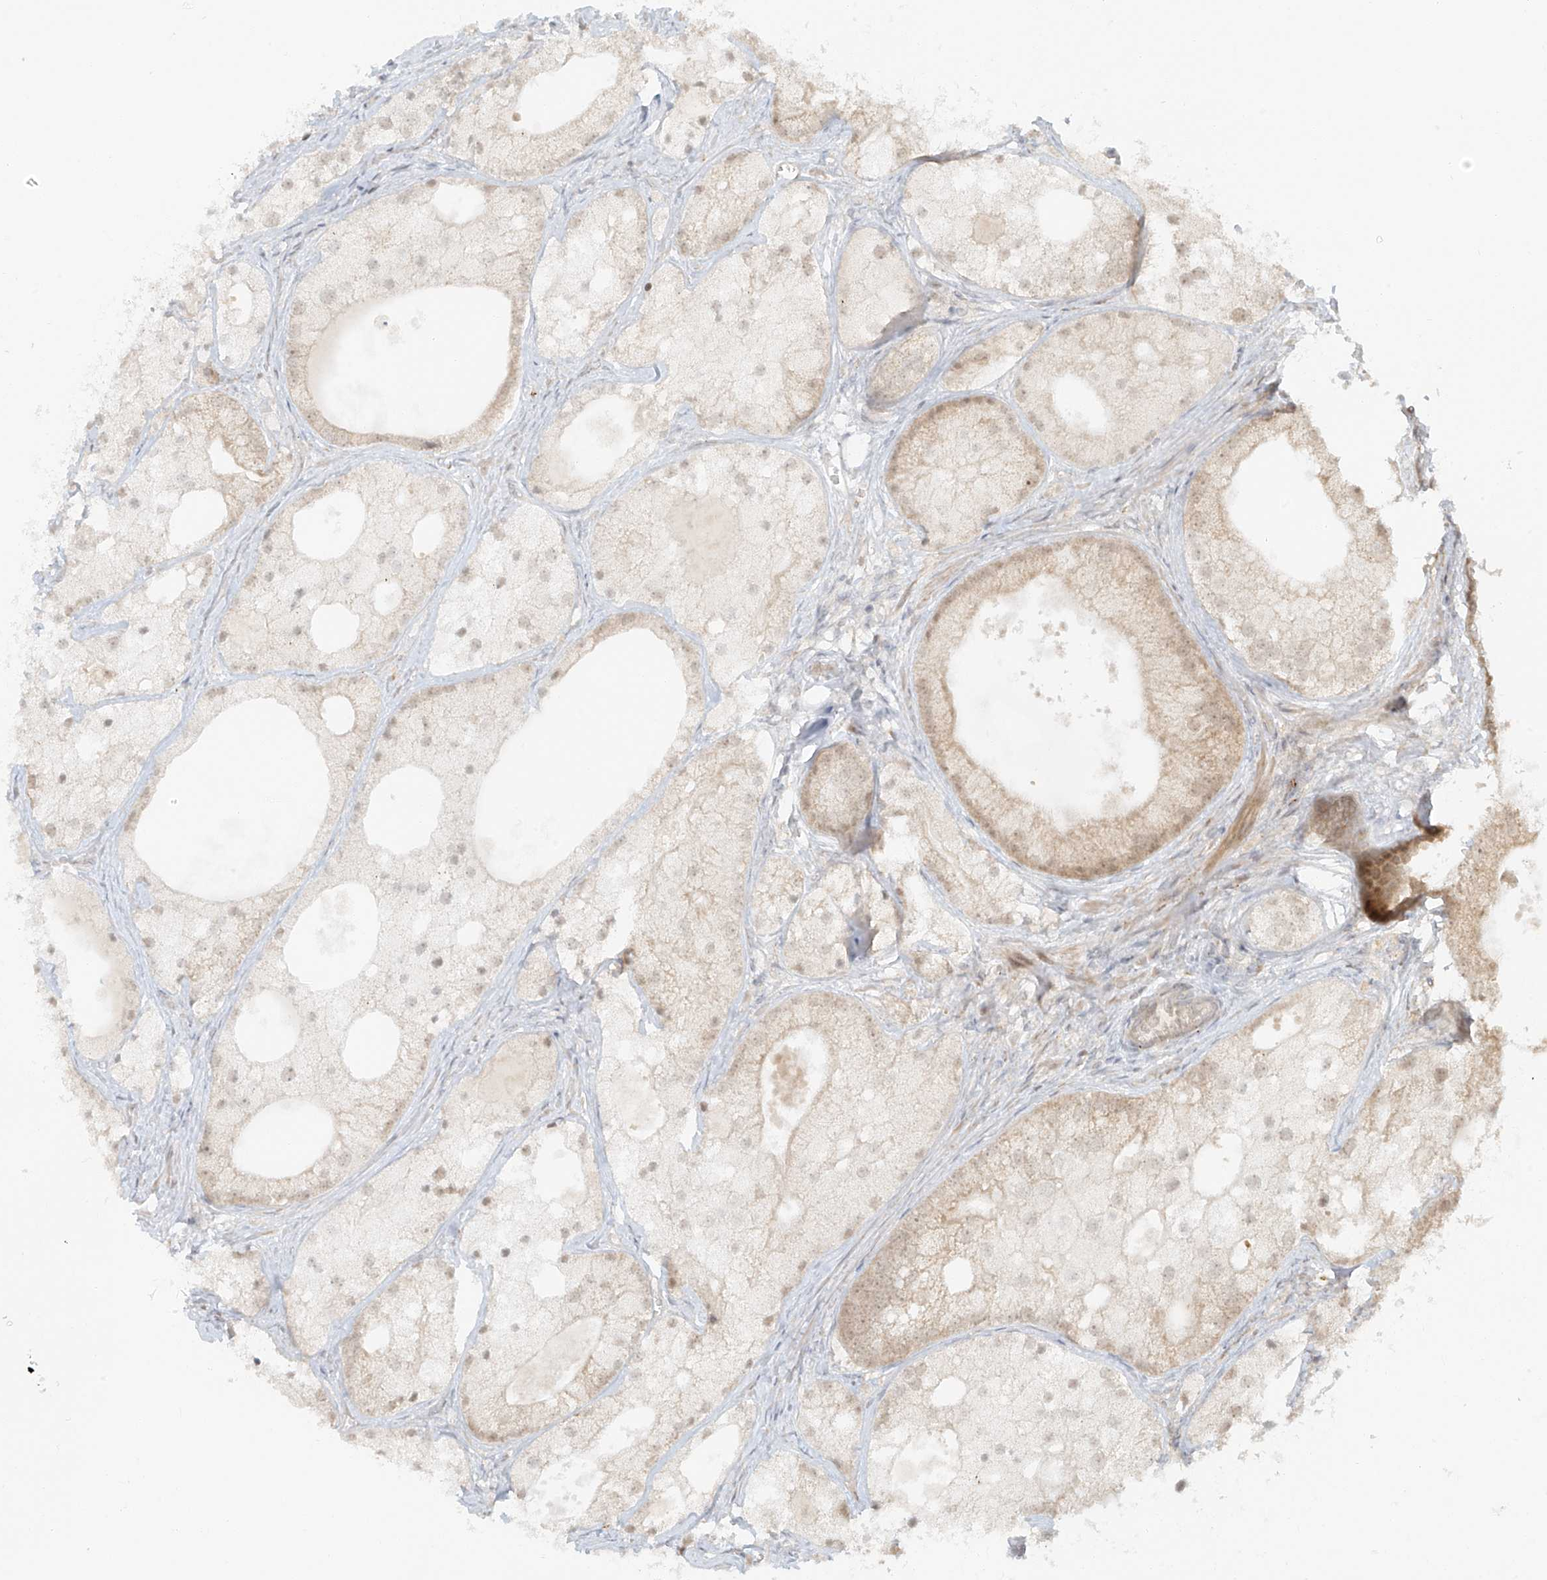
{"staining": {"intensity": "weak", "quantity": "25%-75%", "location": "cytoplasmic/membranous"}, "tissue": "prostate cancer", "cell_type": "Tumor cells", "image_type": "cancer", "snomed": [{"axis": "morphology", "description": "Adenocarcinoma, Low grade"}, {"axis": "topography", "description": "Prostate"}], "caption": "The immunohistochemical stain shows weak cytoplasmic/membranous expression in tumor cells of prostate cancer tissue.", "gene": "MIPEP", "patient": {"sex": "male", "age": 69}}